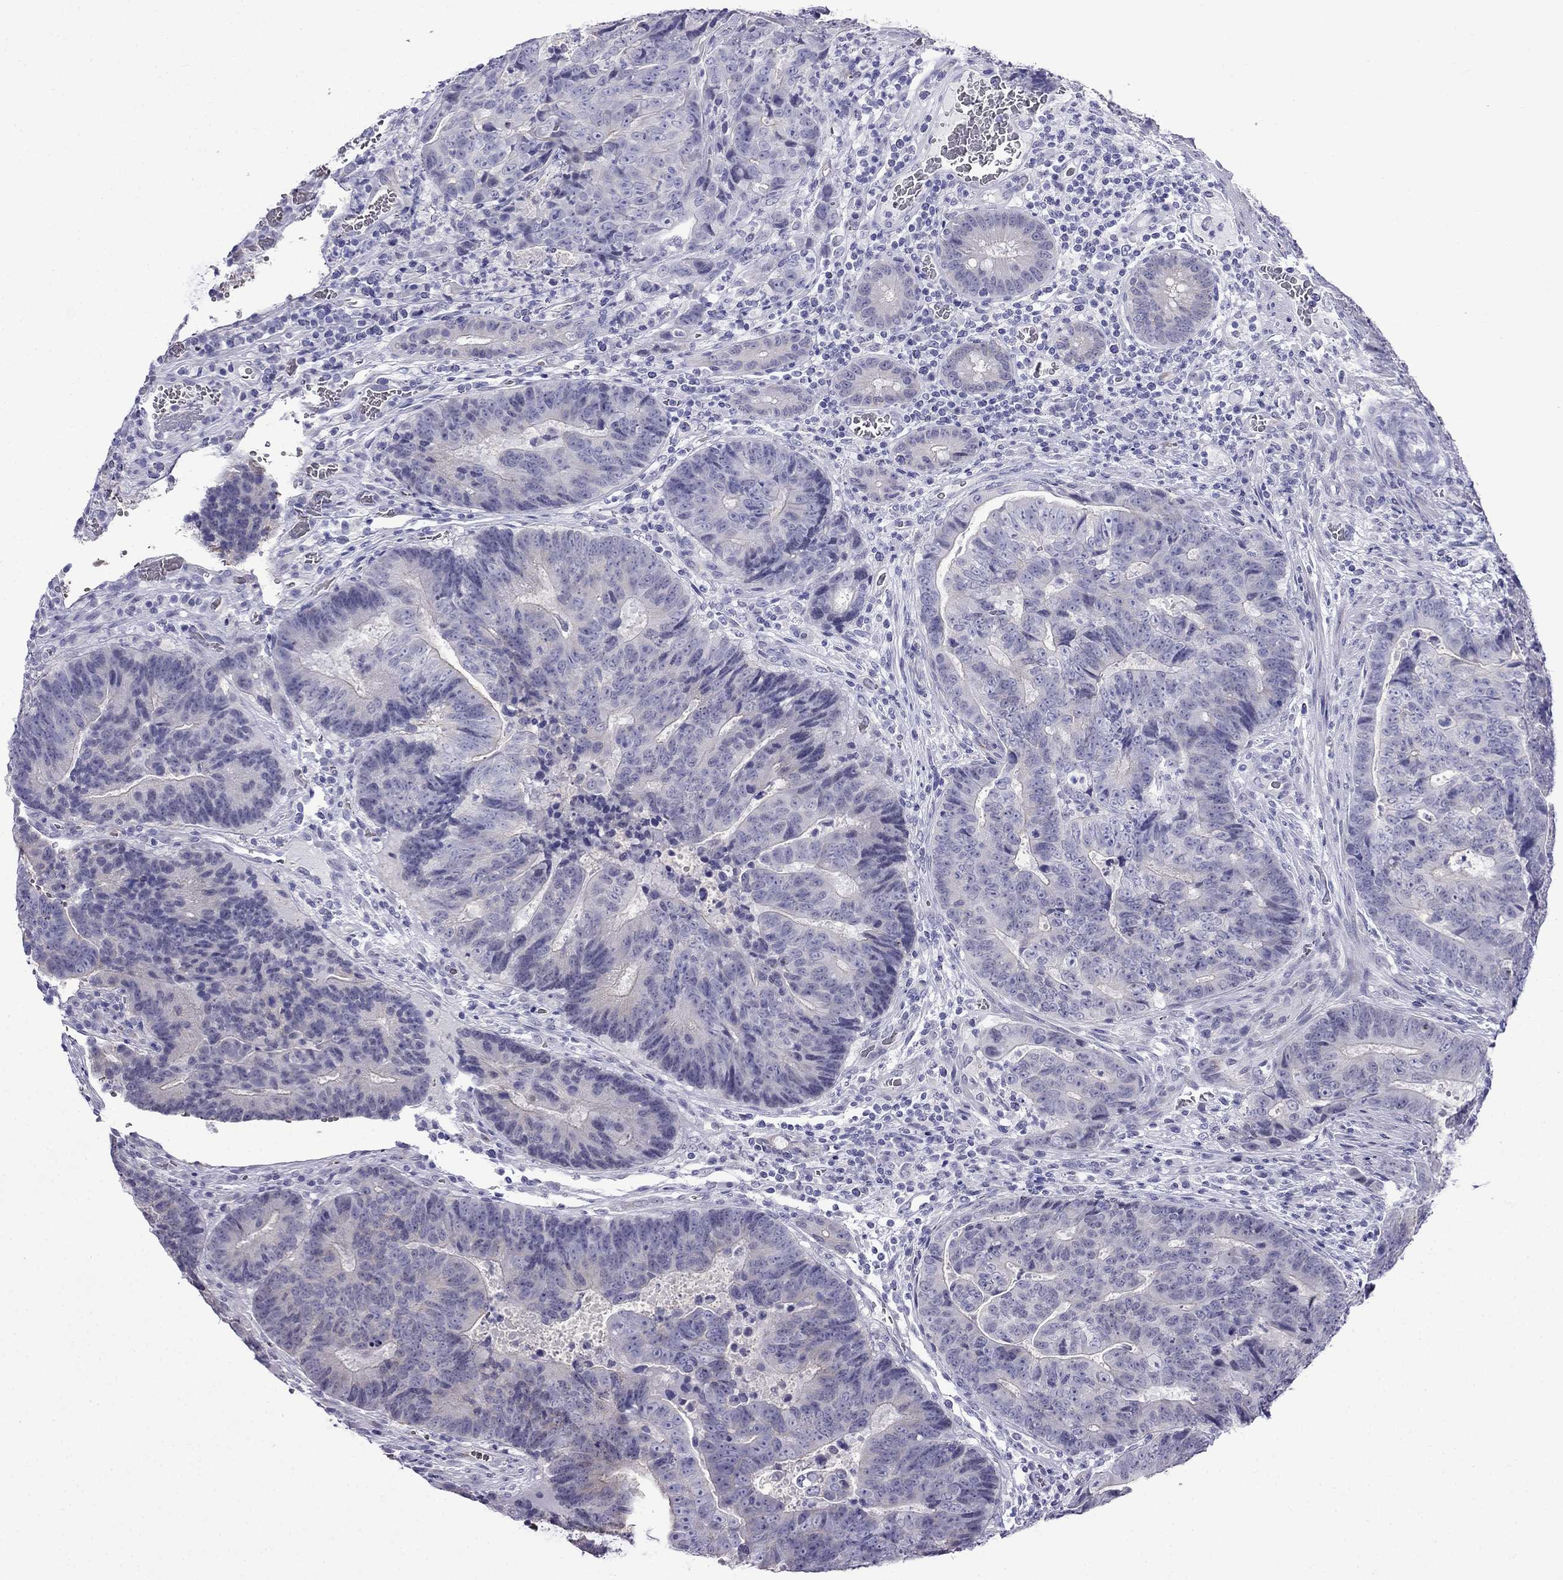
{"staining": {"intensity": "negative", "quantity": "none", "location": "none"}, "tissue": "colorectal cancer", "cell_type": "Tumor cells", "image_type": "cancer", "snomed": [{"axis": "morphology", "description": "Adenocarcinoma, NOS"}, {"axis": "topography", "description": "Colon"}], "caption": "A high-resolution image shows IHC staining of colorectal cancer, which demonstrates no significant expression in tumor cells.", "gene": "MGP", "patient": {"sex": "female", "age": 48}}